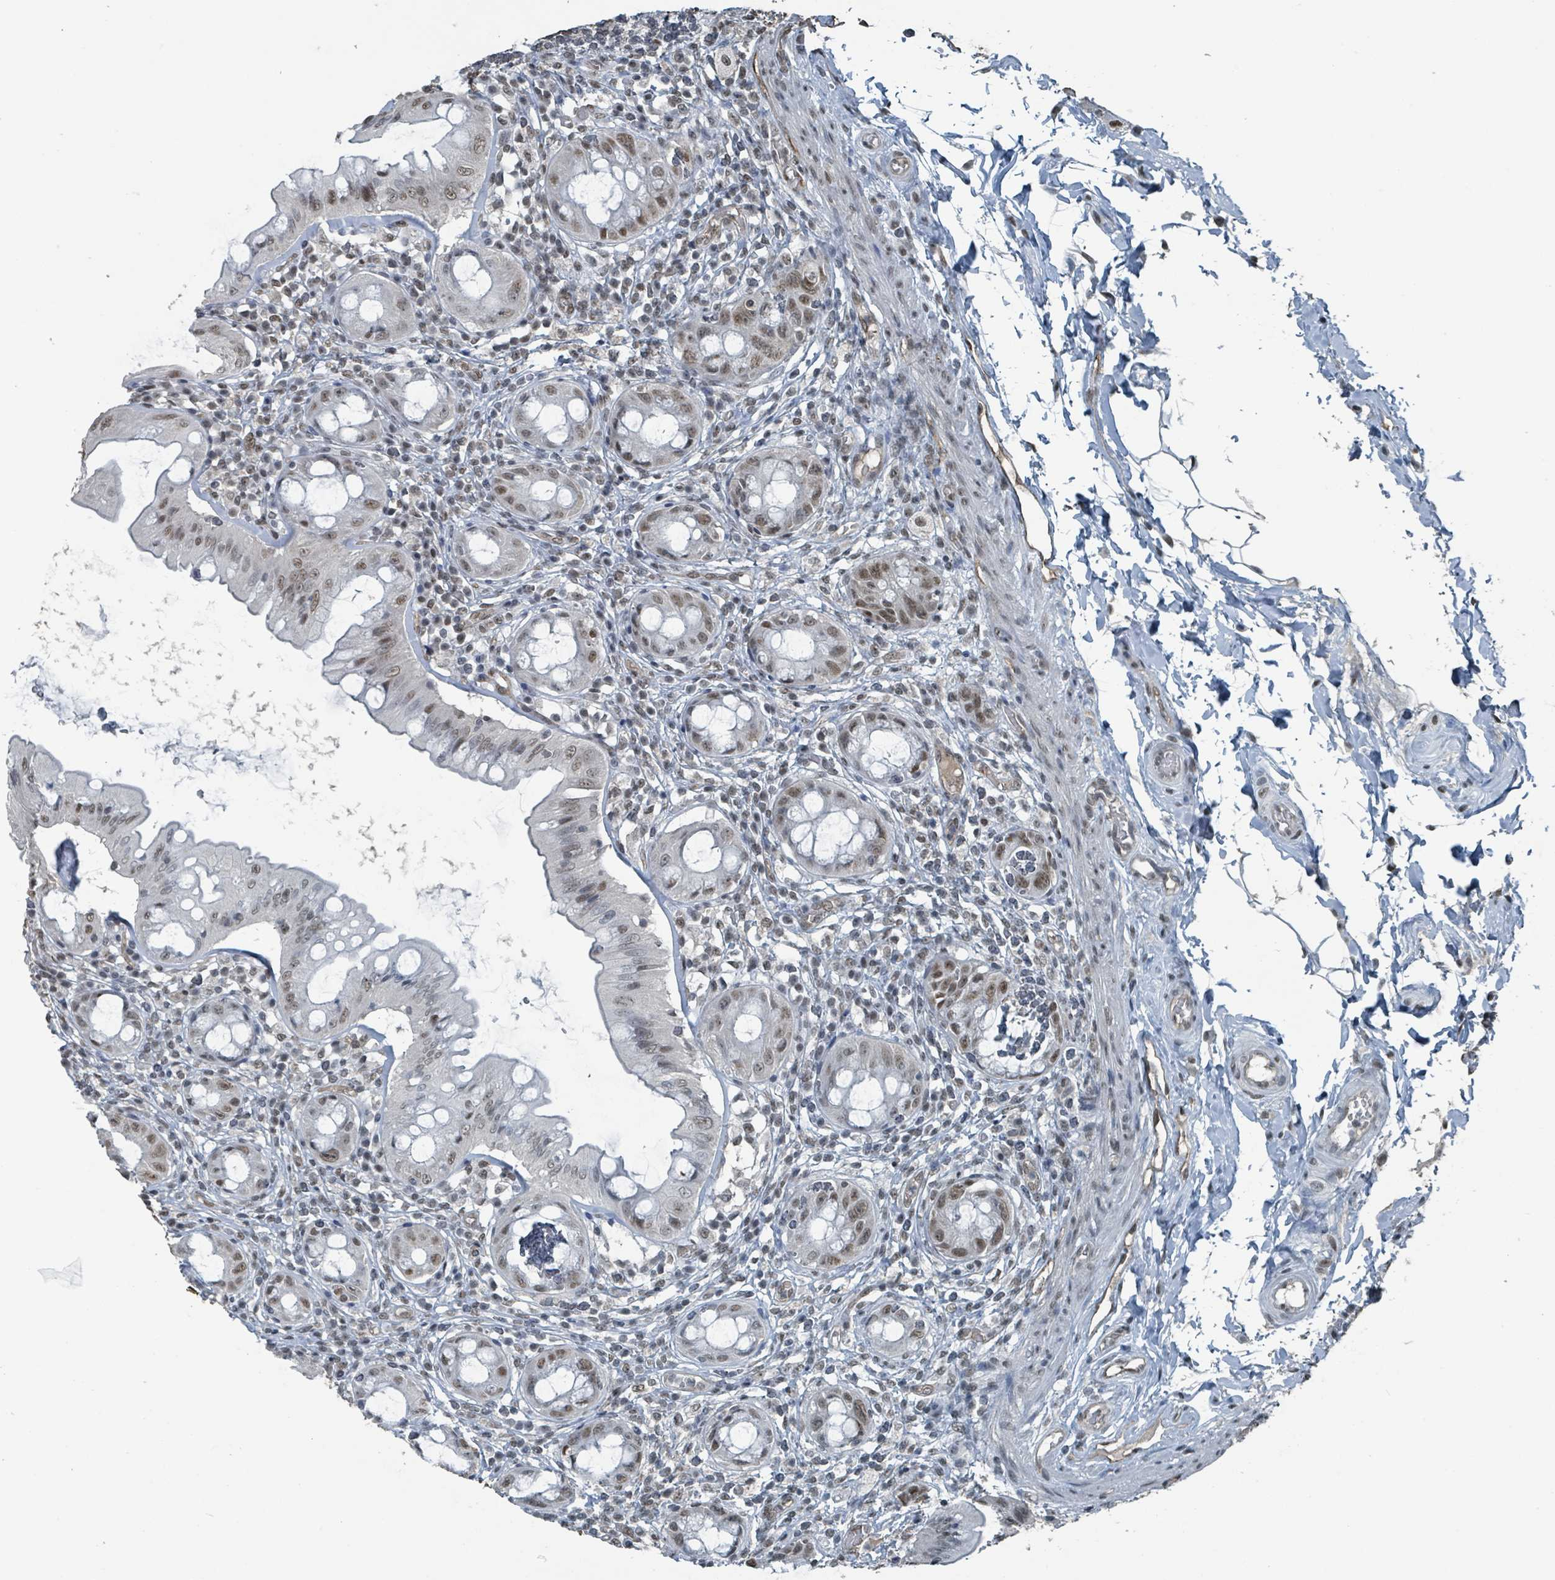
{"staining": {"intensity": "moderate", "quantity": "25%-75%", "location": "nuclear"}, "tissue": "rectum", "cell_type": "Glandular cells", "image_type": "normal", "snomed": [{"axis": "morphology", "description": "Normal tissue, NOS"}, {"axis": "topography", "description": "Rectum"}], "caption": "A medium amount of moderate nuclear positivity is seen in about 25%-75% of glandular cells in unremarkable rectum.", "gene": "PHIP", "patient": {"sex": "female", "age": 57}}